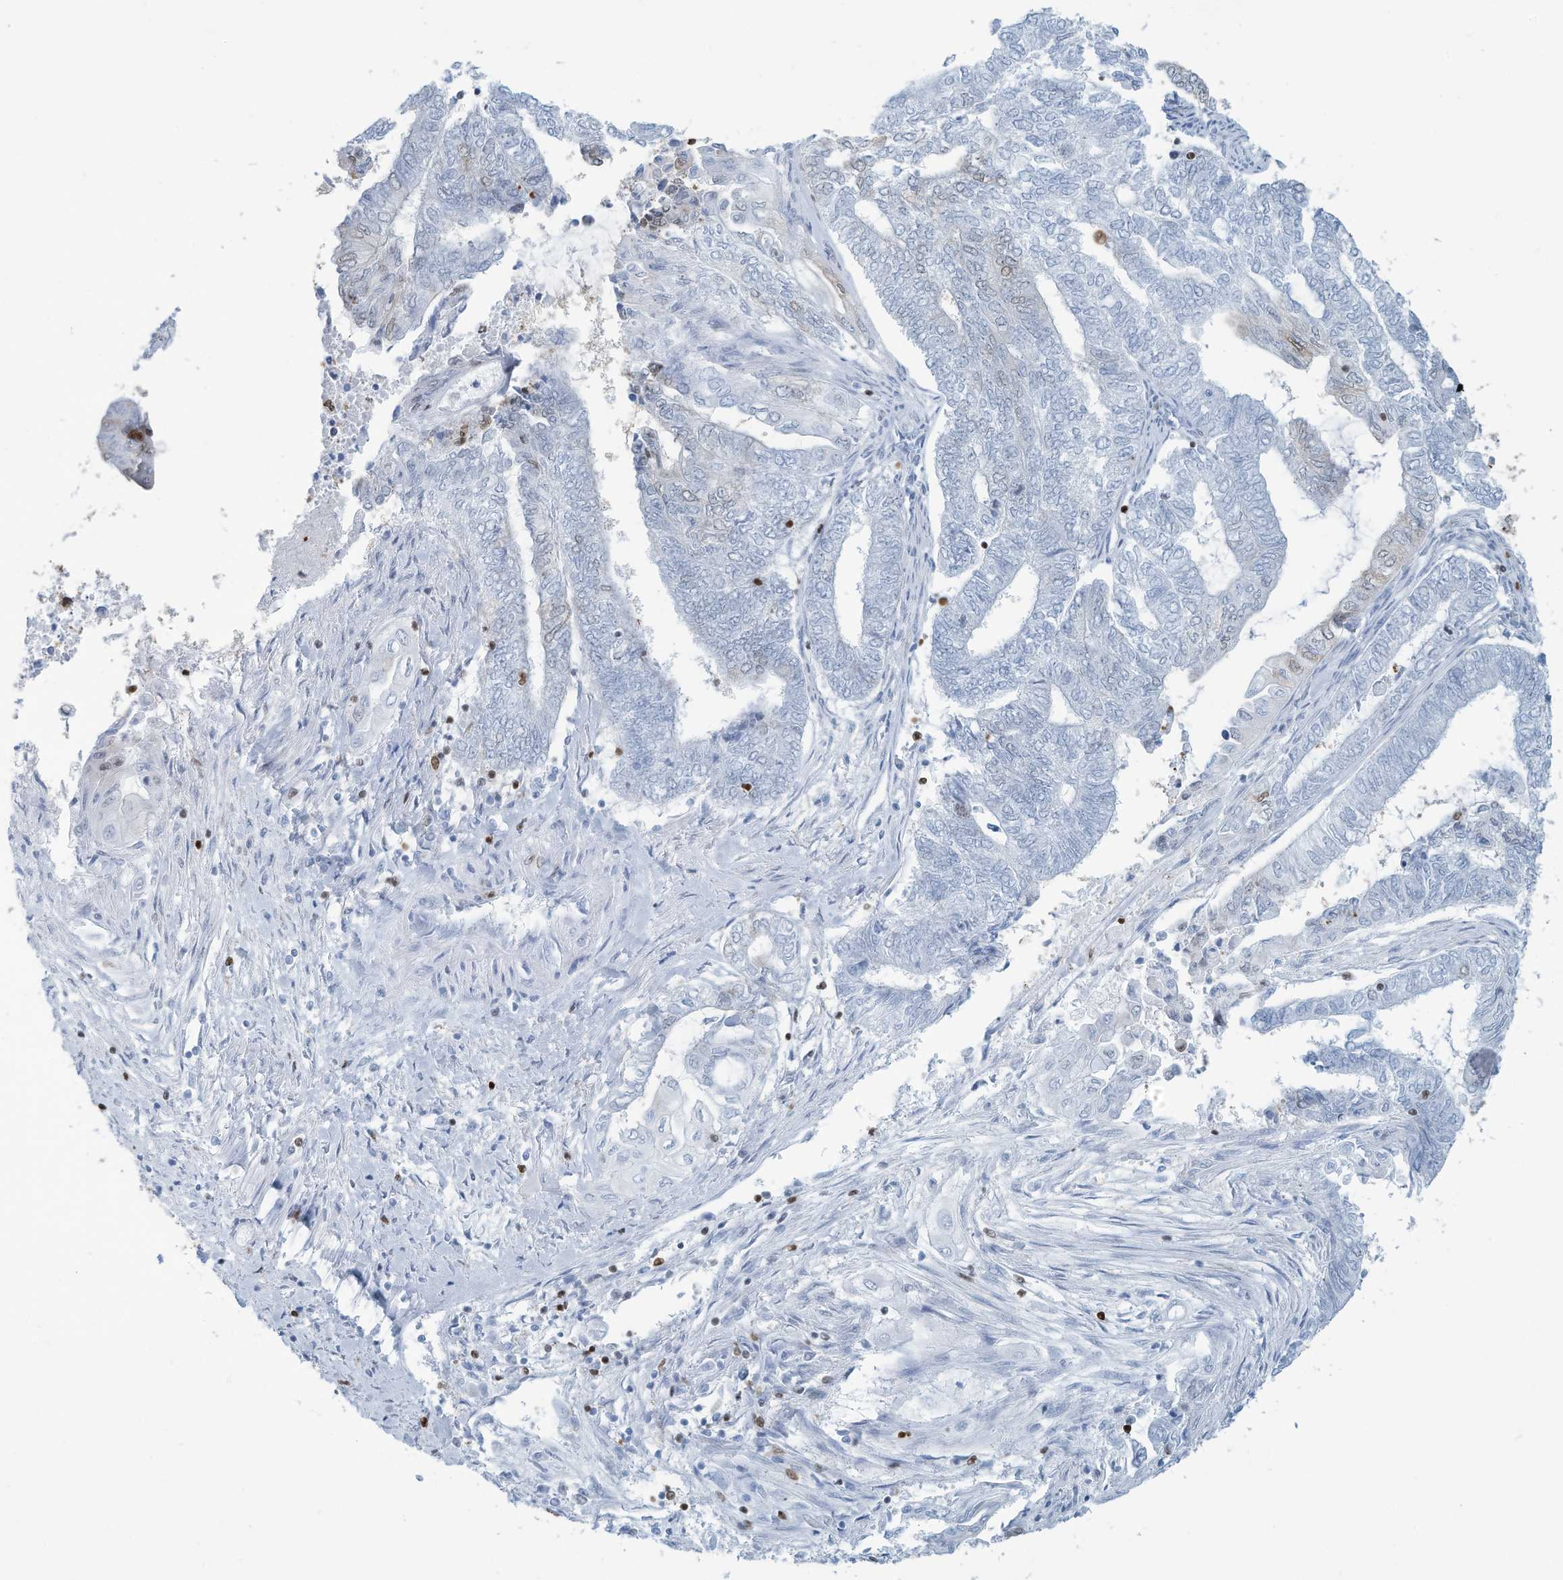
{"staining": {"intensity": "negative", "quantity": "none", "location": "none"}, "tissue": "endometrial cancer", "cell_type": "Tumor cells", "image_type": "cancer", "snomed": [{"axis": "morphology", "description": "Adenocarcinoma, NOS"}, {"axis": "topography", "description": "Uterus"}, {"axis": "topography", "description": "Endometrium"}], "caption": "Image shows no protein staining in tumor cells of endometrial cancer (adenocarcinoma) tissue. (IHC, brightfield microscopy, high magnification).", "gene": "SARNP", "patient": {"sex": "female", "age": 70}}